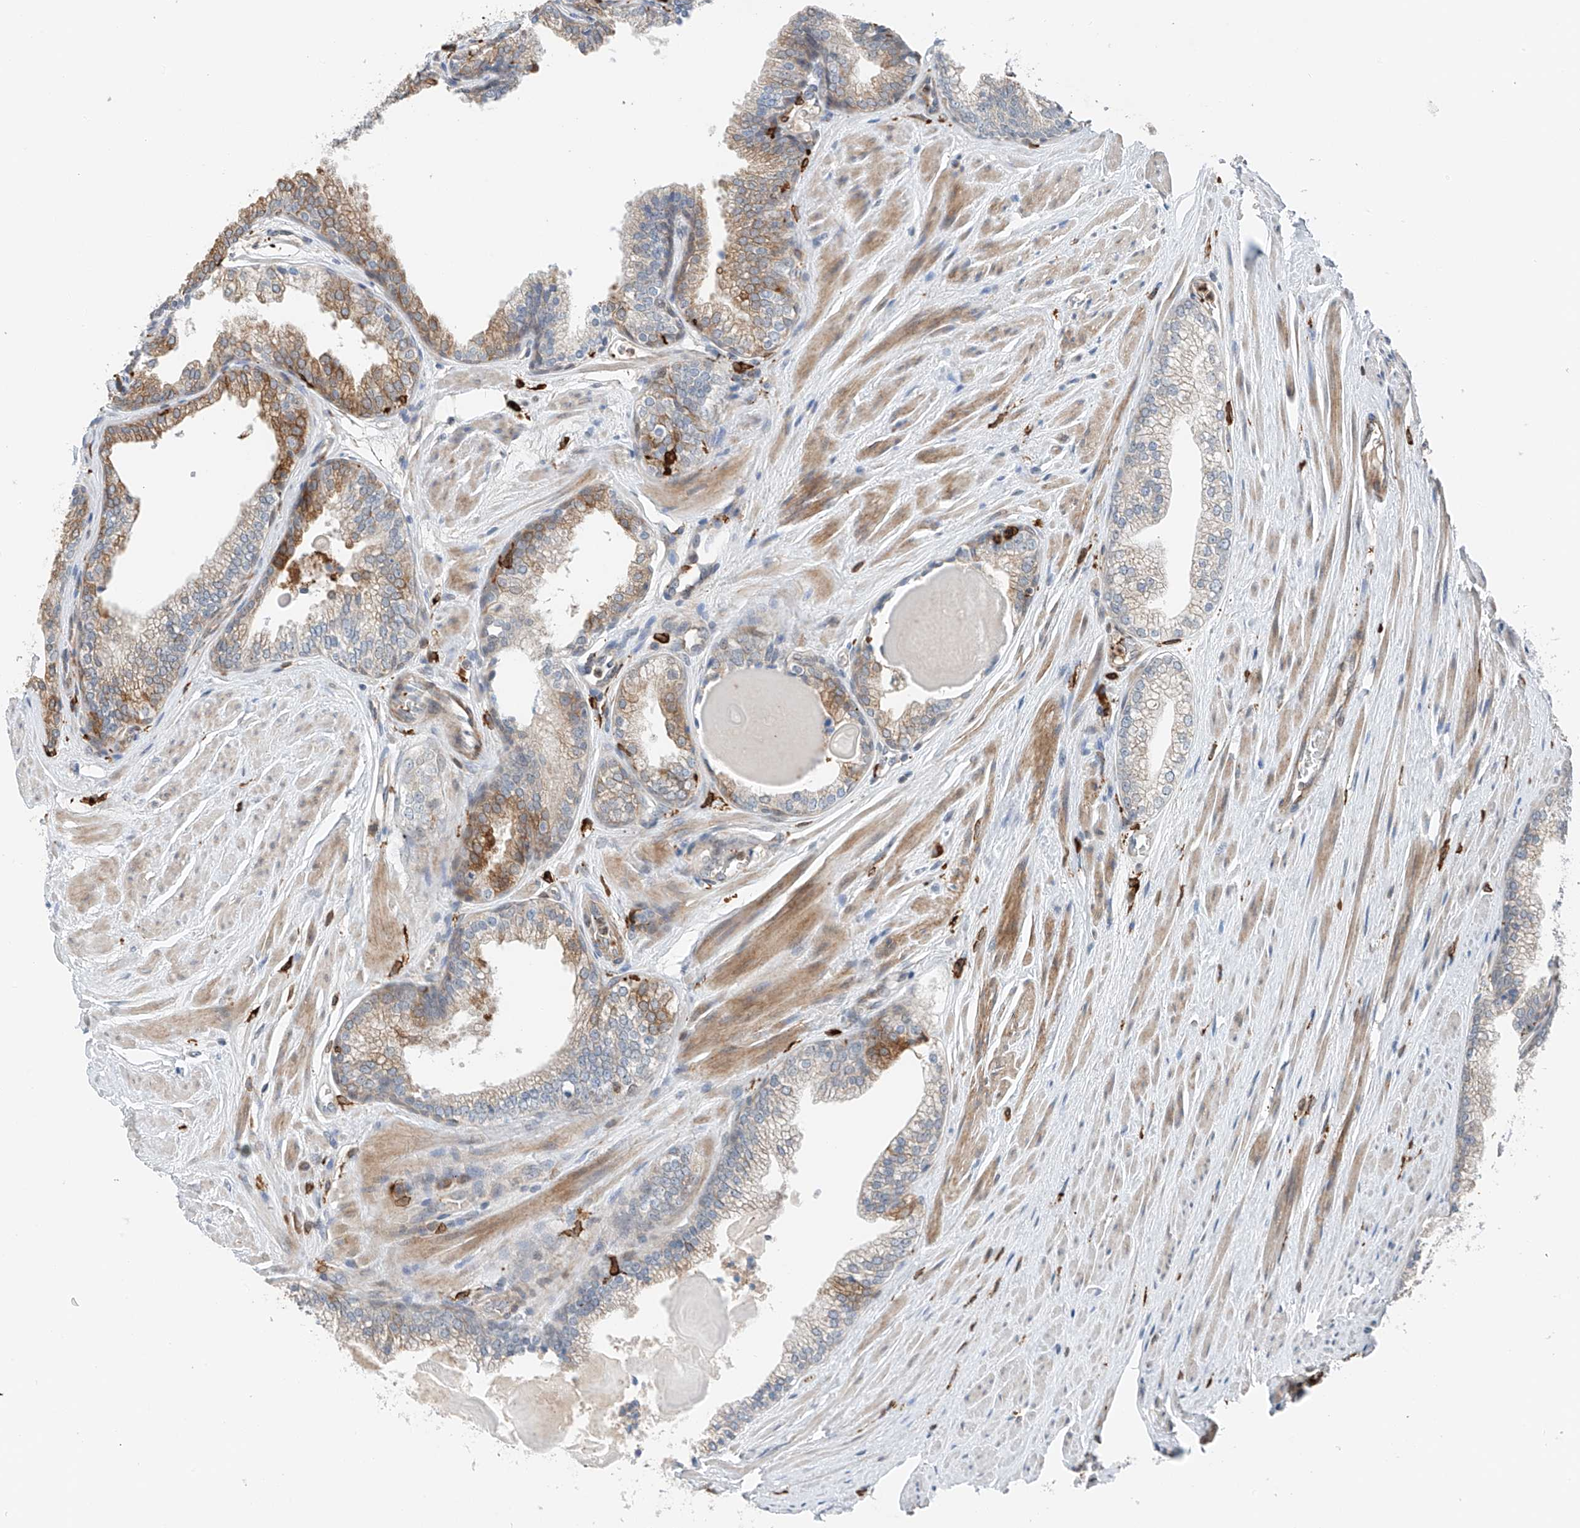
{"staining": {"intensity": "moderate", "quantity": "<25%", "location": "cytoplasmic/membranous"}, "tissue": "prostate cancer", "cell_type": "Tumor cells", "image_type": "cancer", "snomed": [{"axis": "morphology", "description": "Adenocarcinoma, High grade"}, {"axis": "topography", "description": "Prostate"}], "caption": "High-grade adenocarcinoma (prostate) stained with a protein marker displays moderate staining in tumor cells.", "gene": "TBXAS1", "patient": {"sex": "male", "age": 63}}